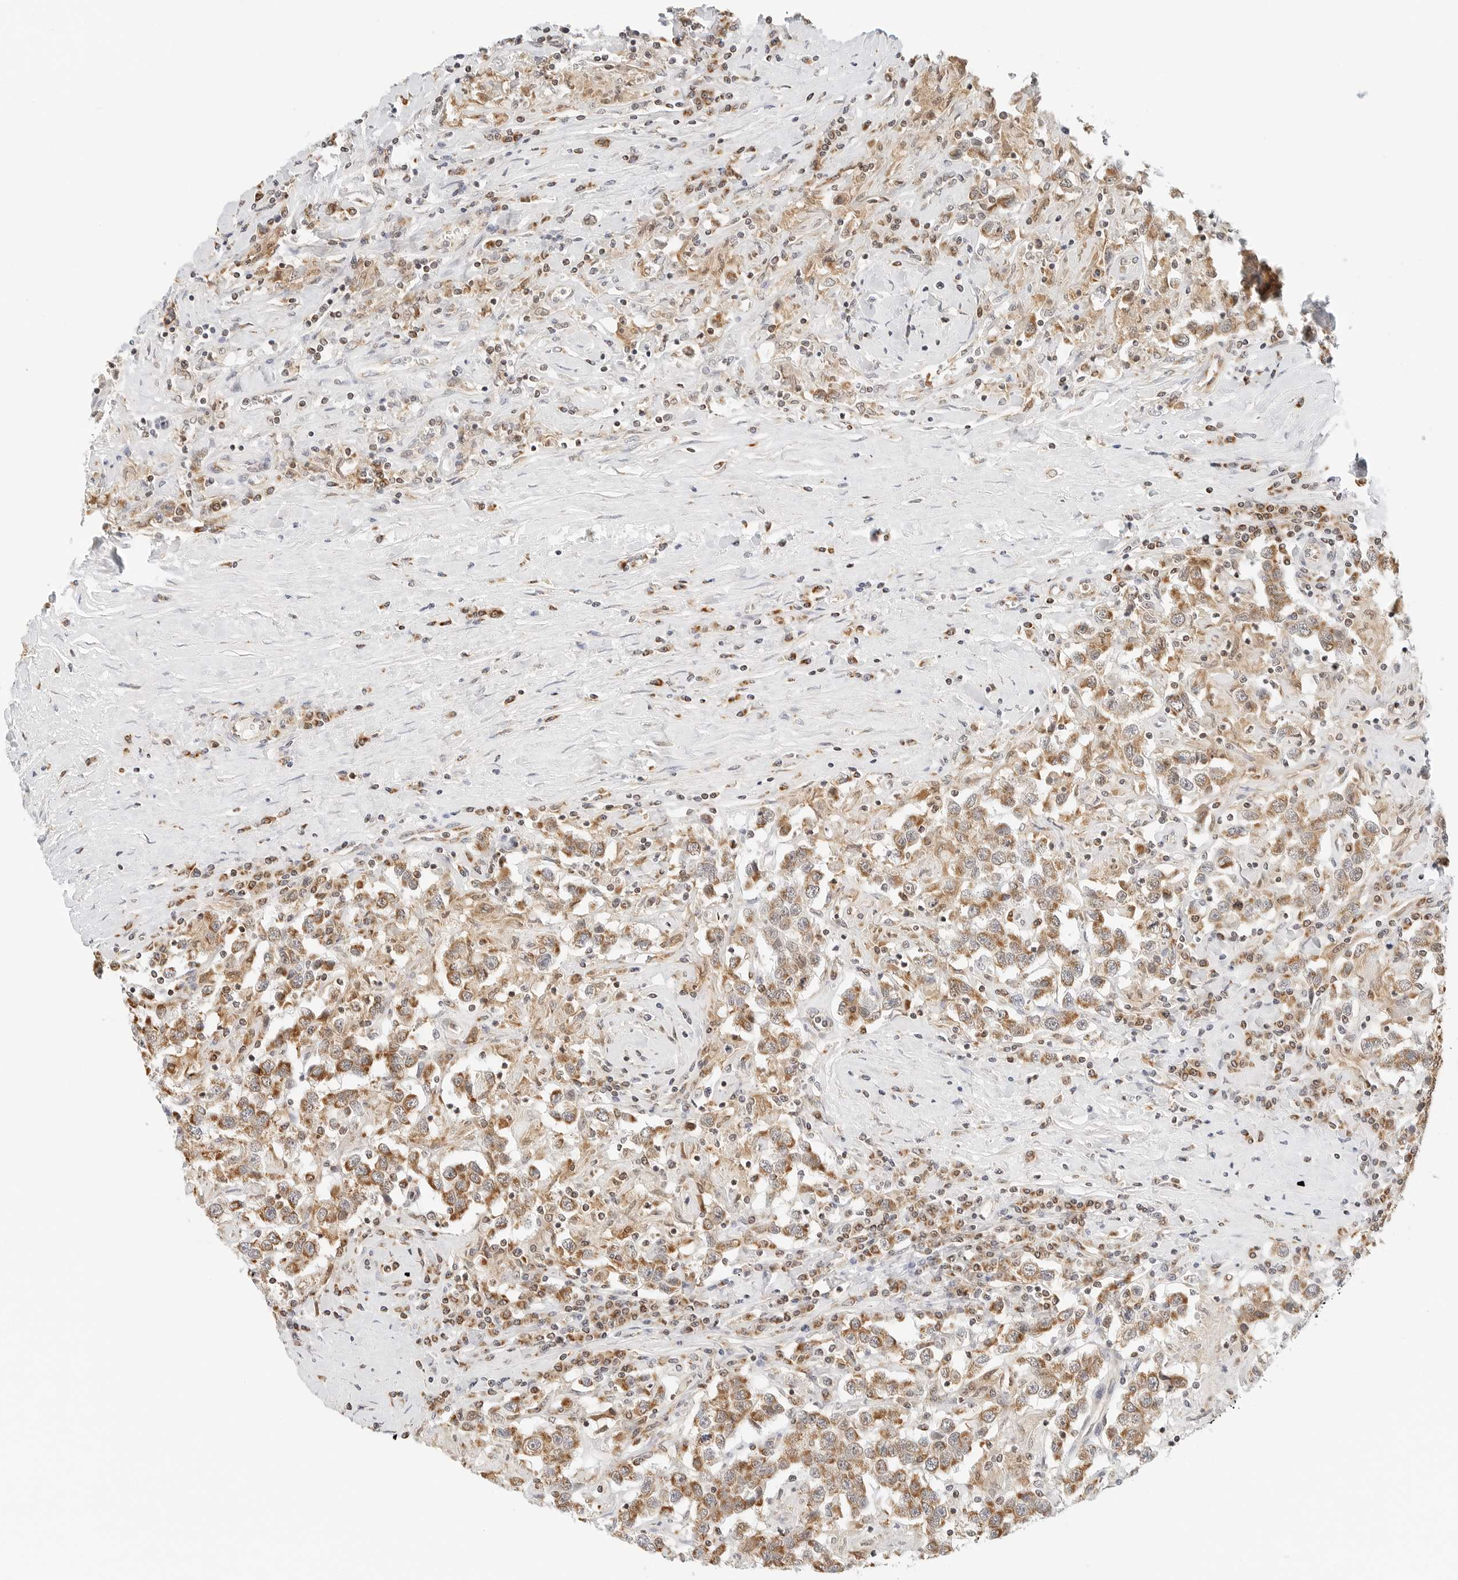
{"staining": {"intensity": "moderate", "quantity": ">75%", "location": "cytoplasmic/membranous"}, "tissue": "testis cancer", "cell_type": "Tumor cells", "image_type": "cancer", "snomed": [{"axis": "morphology", "description": "Seminoma, NOS"}, {"axis": "topography", "description": "Testis"}], "caption": "Testis cancer stained with DAB IHC reveals medium levels of moderate cytoplasmic/membranous staining in about >75% of tumor cells. (Stains: DAB (3,3'-diaminobenzidine) in brown, nuclei in blue, Microscopy: brightfield microscopy at high magnification).", "gene": "ATL1", "patient": {"sex": "male", "age": 41}}